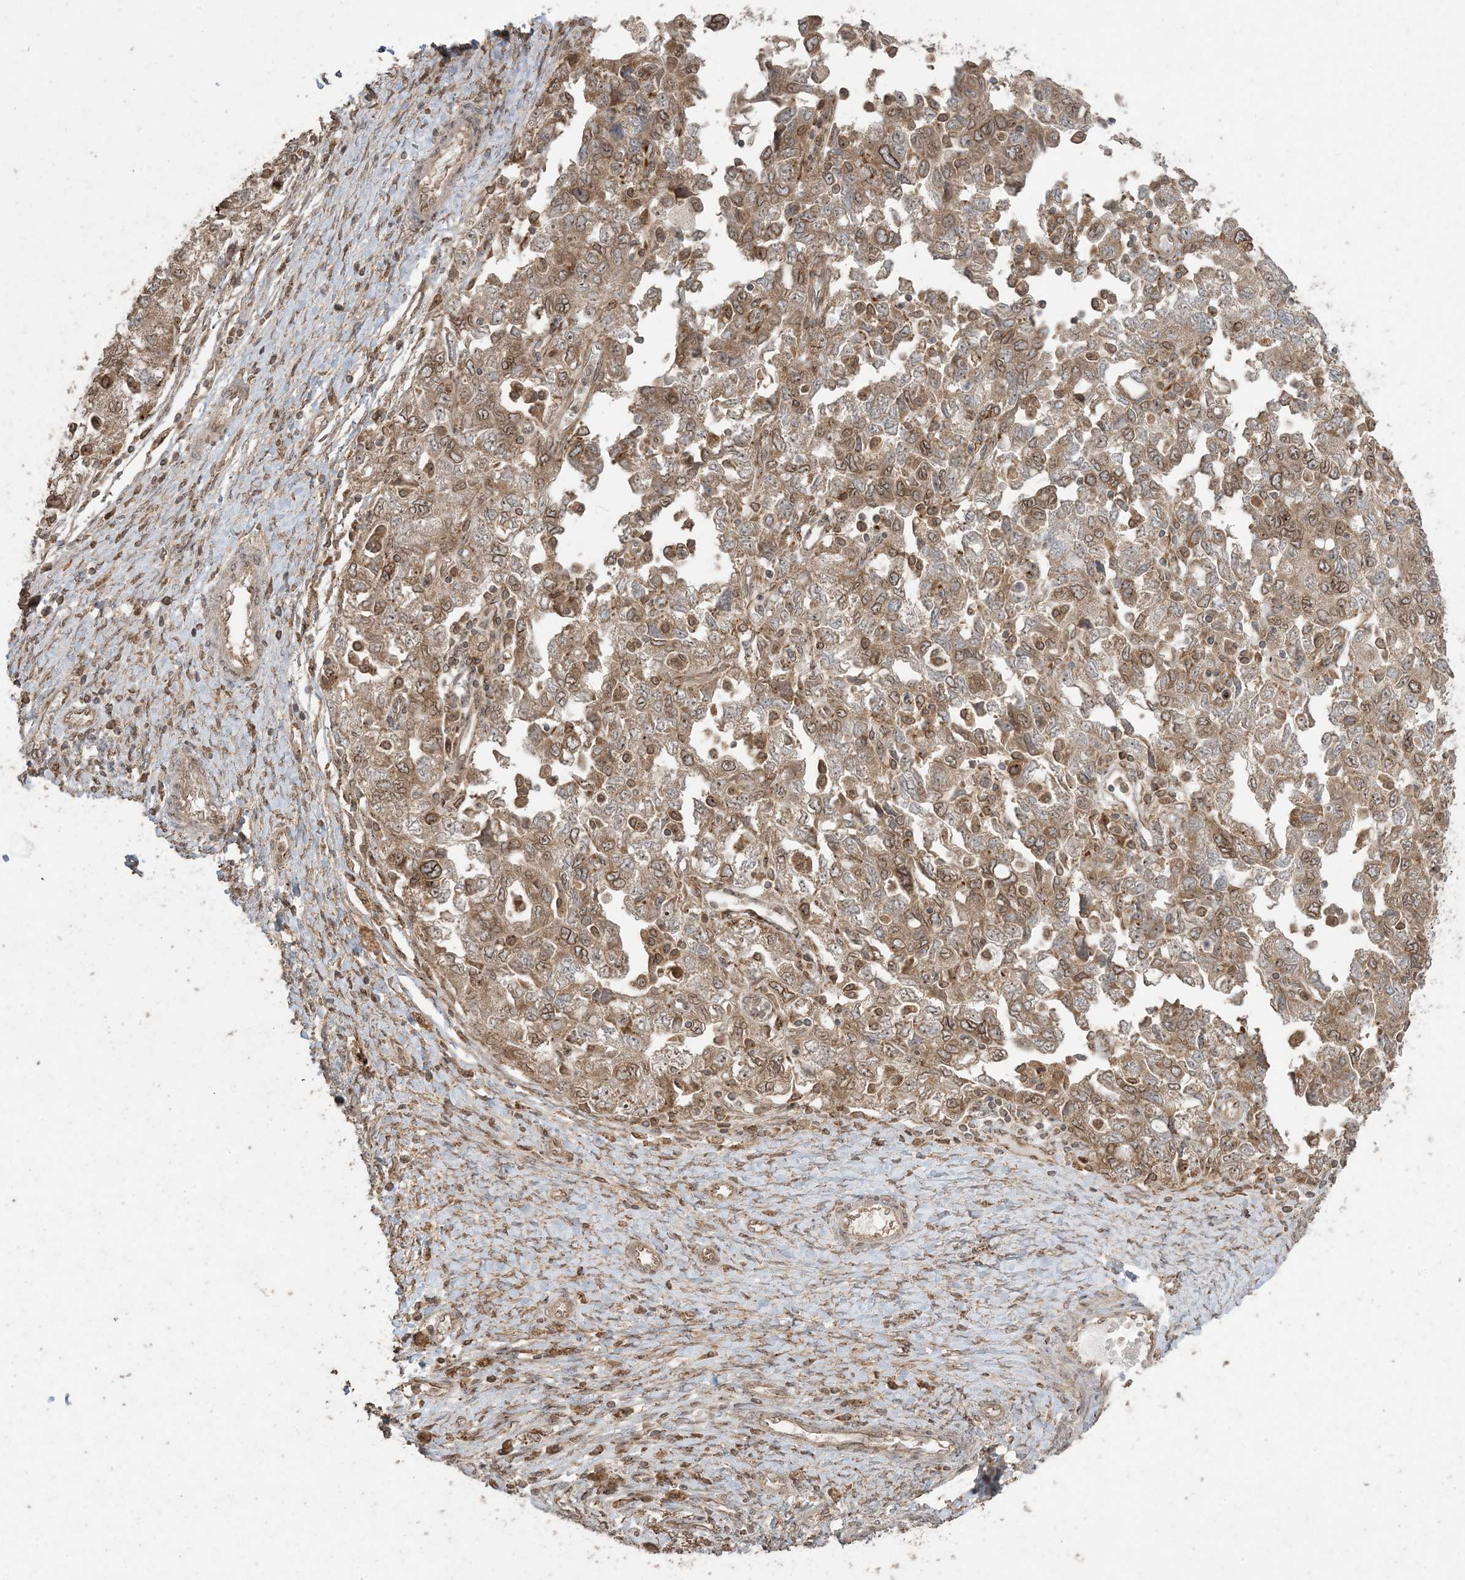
{"staining": {"intensity": "moderate", "quantity": ">75%", "location": "cytoplasmic/membranous,nuclear"}, "tissue": "ovarian cancer", "cell_type": "Tumor cells", "image_type": "cancer", "snomed": [{"axis": "morphology", "description": "Carcinoma, NOS"}, {"axis": "morphology", "description": "Cystadenocarcinoma, serous, NOS"}, {"axis": "topography", "description": "Ovary"}], "caption": "Immunohistochemistry image of neoplastic tissue: ovarian cancer (serous cystadenocarcinoma) stained using IHC exhibits medium levels of moderate protein expression localized specifically in the cytoplasmic/membranous and nuclear of tumor cells, appearing as a cytoplasmic/membranous and nuclear brown color.", "gene": "DDX19B", "patient": {"sex": "female", "age": 69}}